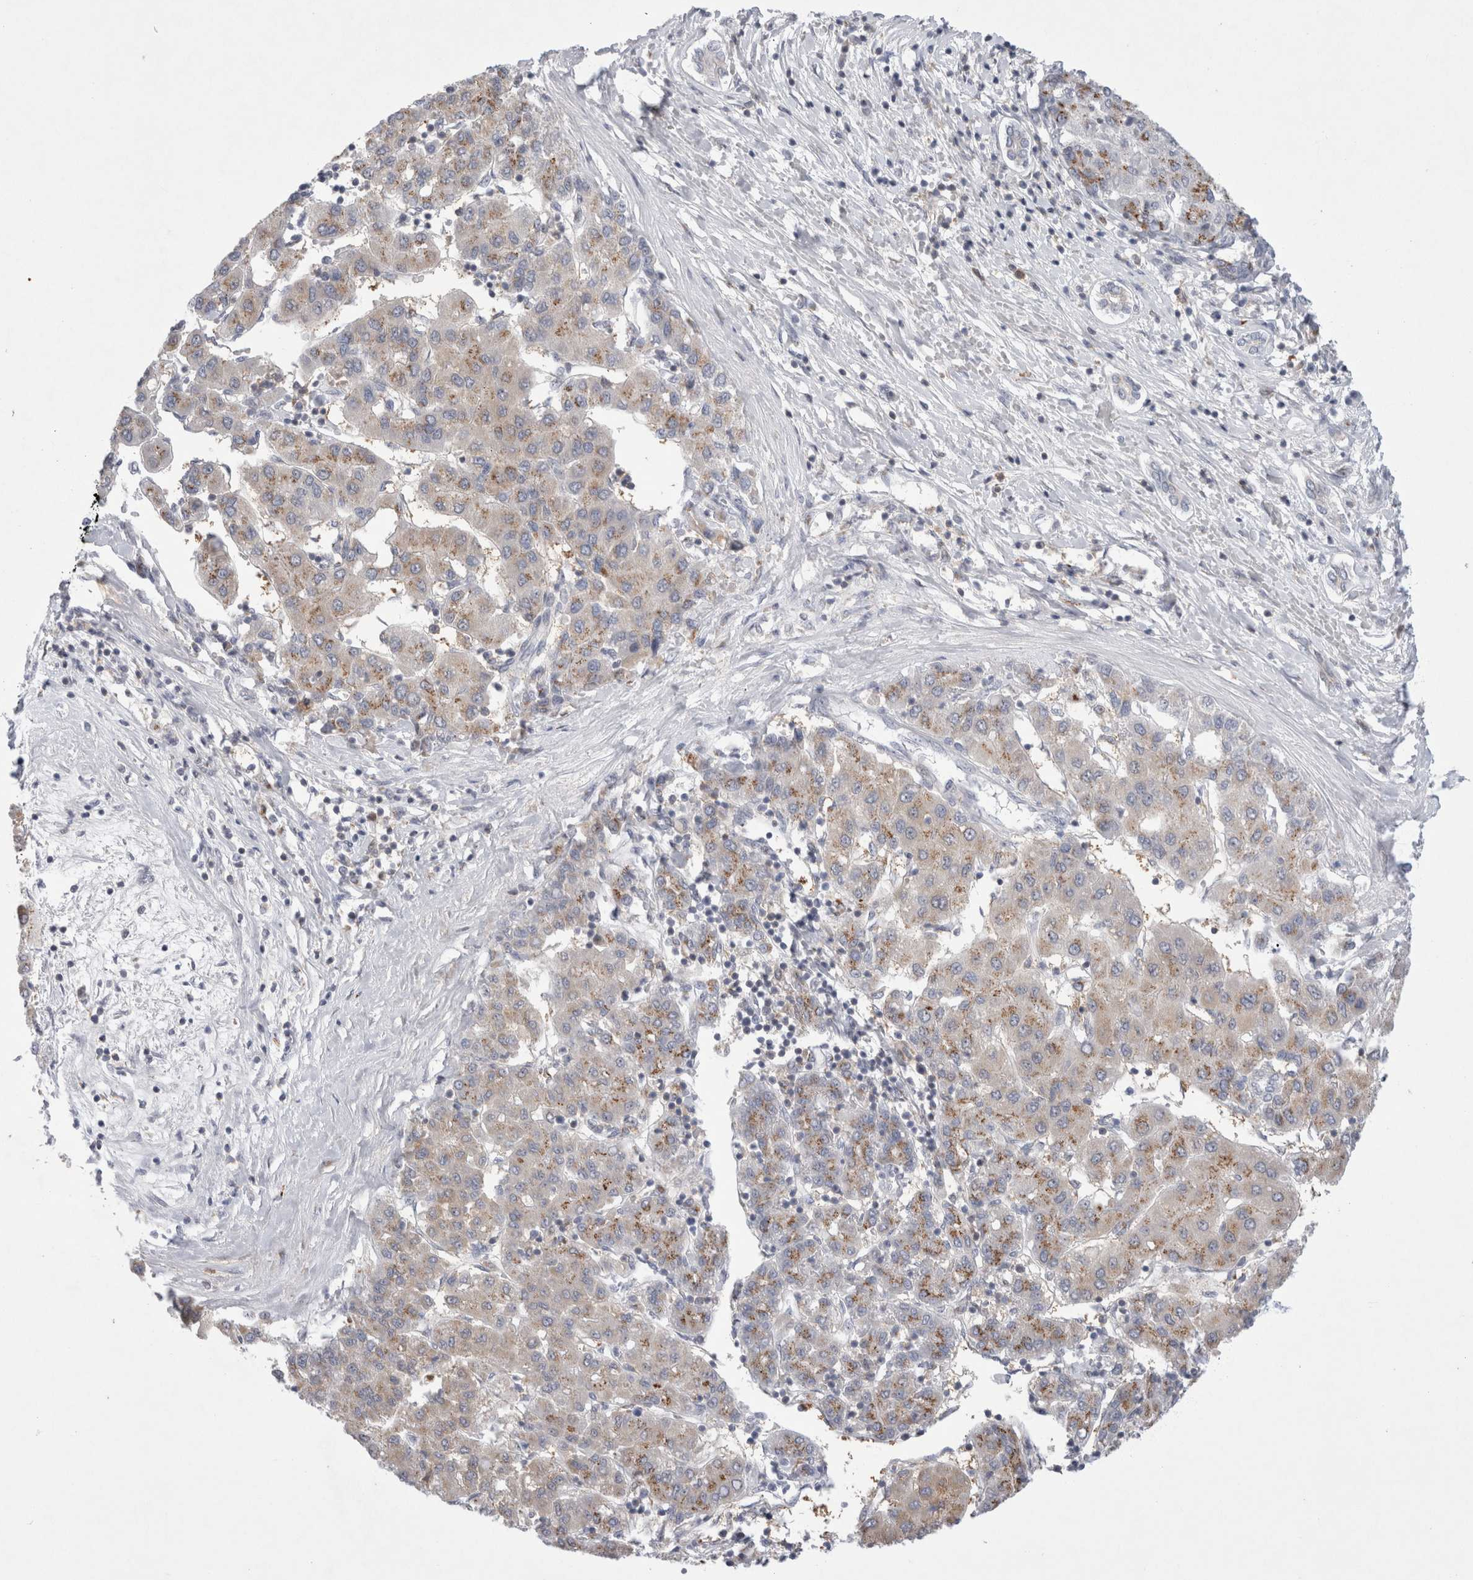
{"staining": {"intensity": "moderate", "quantity": ">75%", "location": "cytoplasmic/membranous"}, "tissue": "liver cancer", "cell_type": "Tumor cells", "image_type": "cancer", "snomed": [{"axis": "morphology", "description": "Carcinoma, Hepatocellular, NOS"}, {"axis": "topography", "description": "Liver"}], "caption": "The image shows staining of liver cancer (hepatocellular carcinoma), revealing moderate cytoplasmic/membranous protein staining (brown color) within tumor cells.", "gene": "CERS5", "patient": {"sex": "male", "age": 65}}